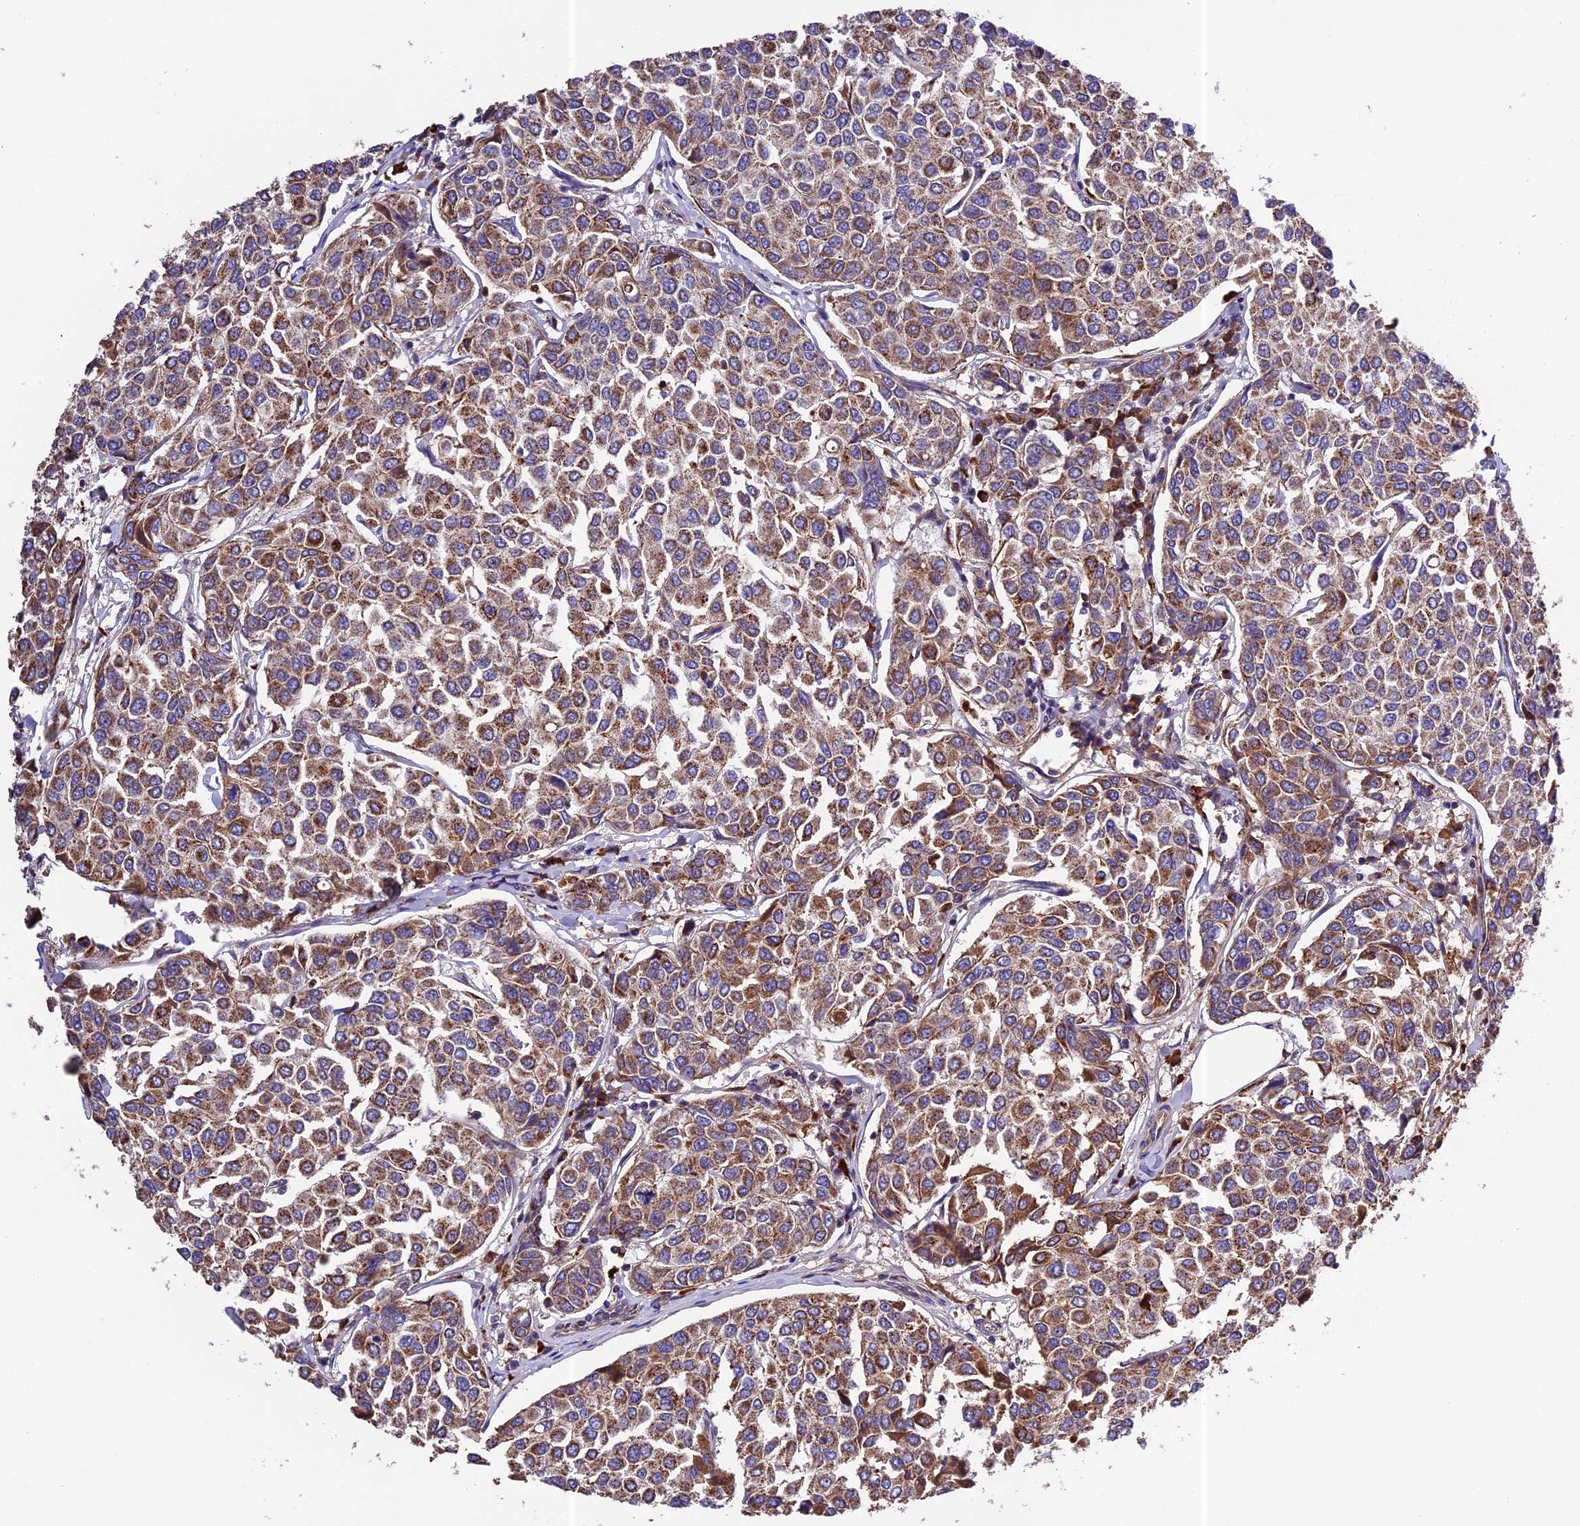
{"staining": {"intensity": "moderate", "quantity": ">75%", "location": "cytoplasmic/membranous"}, "tissue": "breast cancer", "cell_type": "Tumor cells", "image_type": "cancer", "snomed": [{"axis": "morphology", "description": "Duct carcinoma"}, {"axis": "topography", "description": "Breast"}], "caption": "Human breast cancer stained for a protein (brown) exhibits moderate cytoplasmic/membranous positive staining in about >75% of tumor cells.", "gene": "METTL22", "patient": {"sex": "female", "age": 55}}